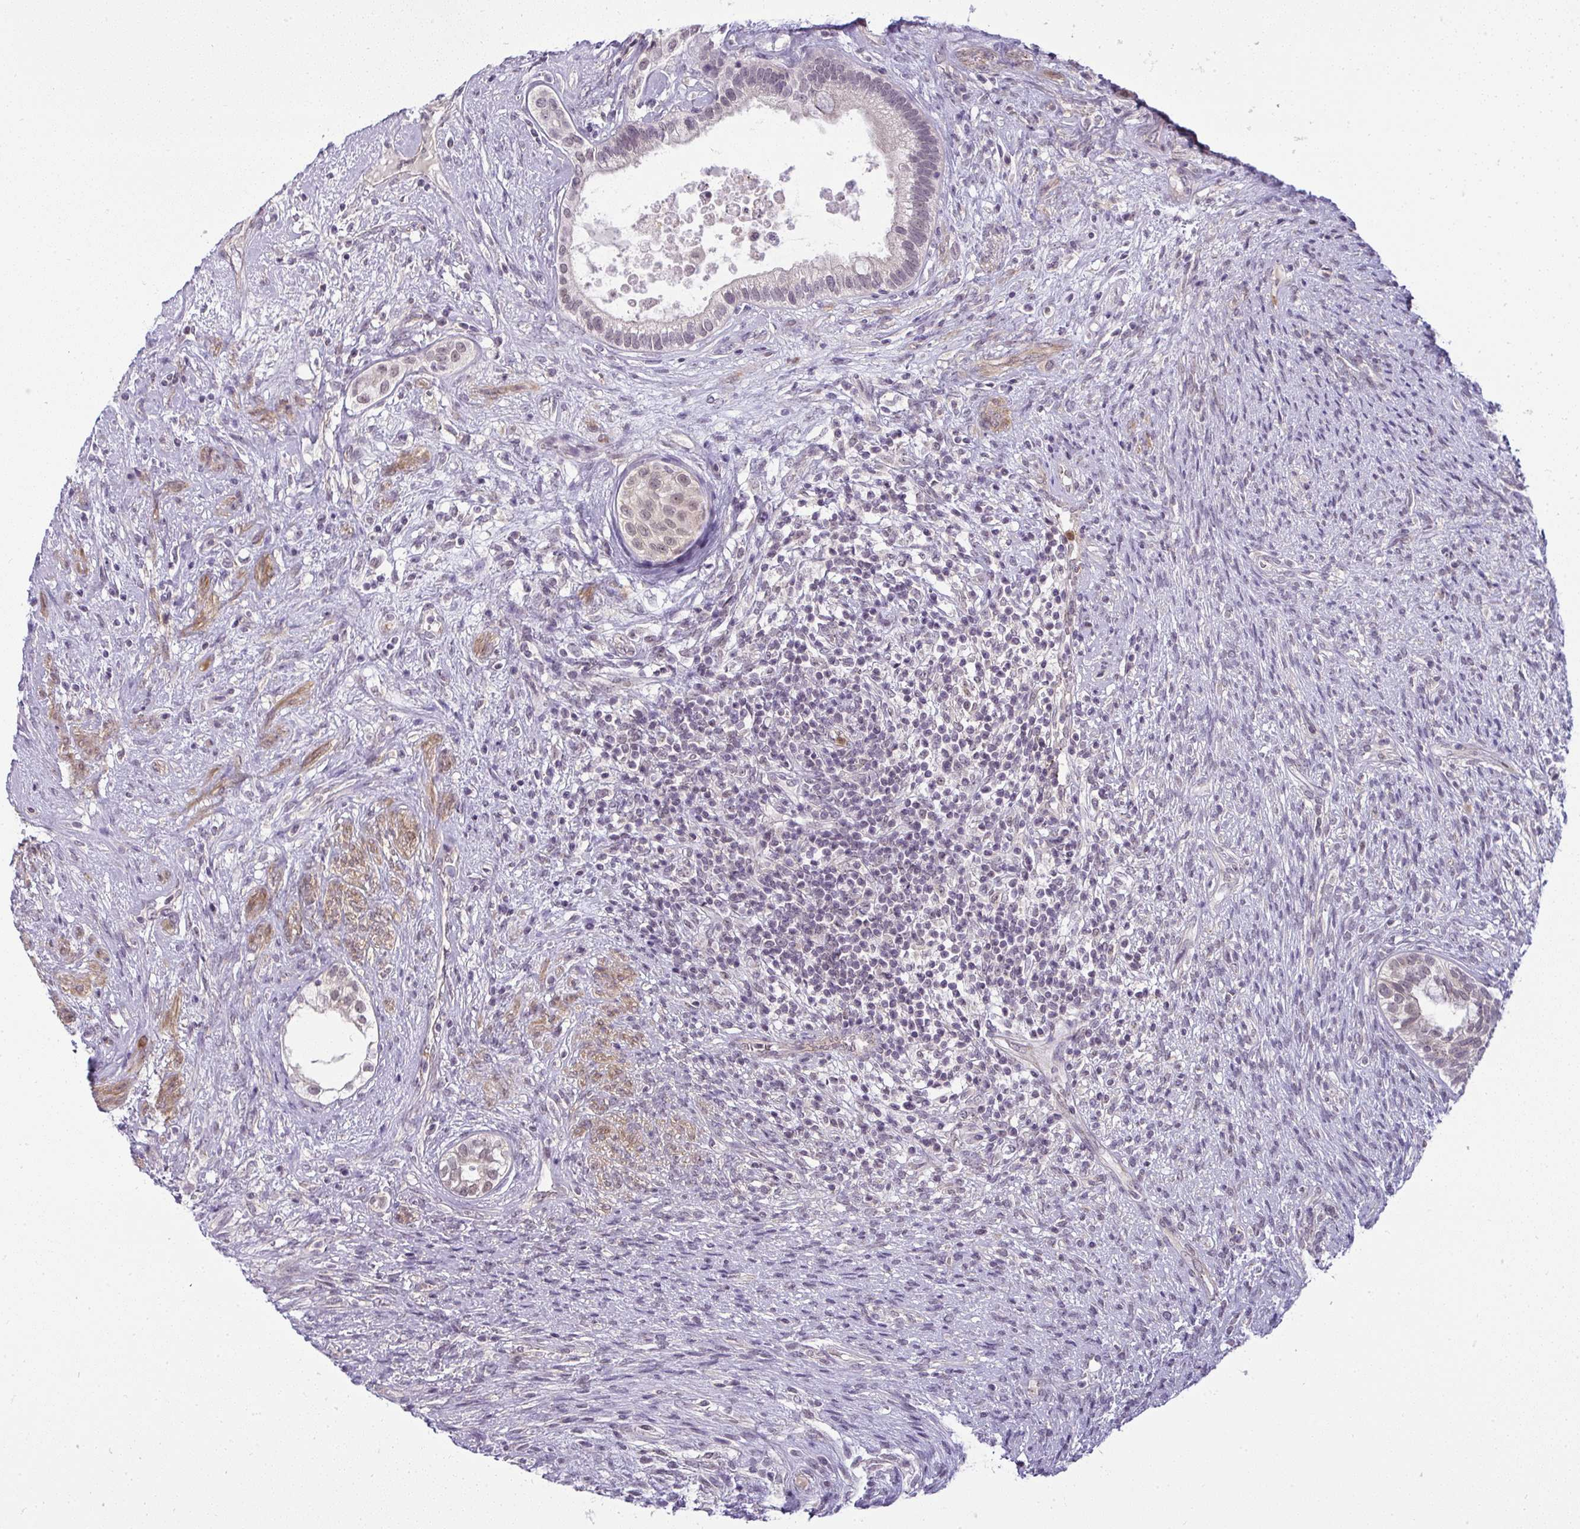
{"staining": {"intensity": "weak", "quantity": "<25%", "location": "nuclear"}, "tissue": "testis cancer", "cell_type": "Tumor cells", "image_type": "cancer", "snomed": [{"axis": "morphology", "description": "Seminoma, NOS"}, {"axis": "morphology", "description": "Carcinoma, Embryonal, NOS"}, {"axis": "topography", "description": "Testis"}], "caption": "The IHC photomicrograph has no significant staining in tumor cells of testis cancer (seminoma) tissue.", "gene": "DZIP1", "patient": {"sex": "male", "age": 41}}